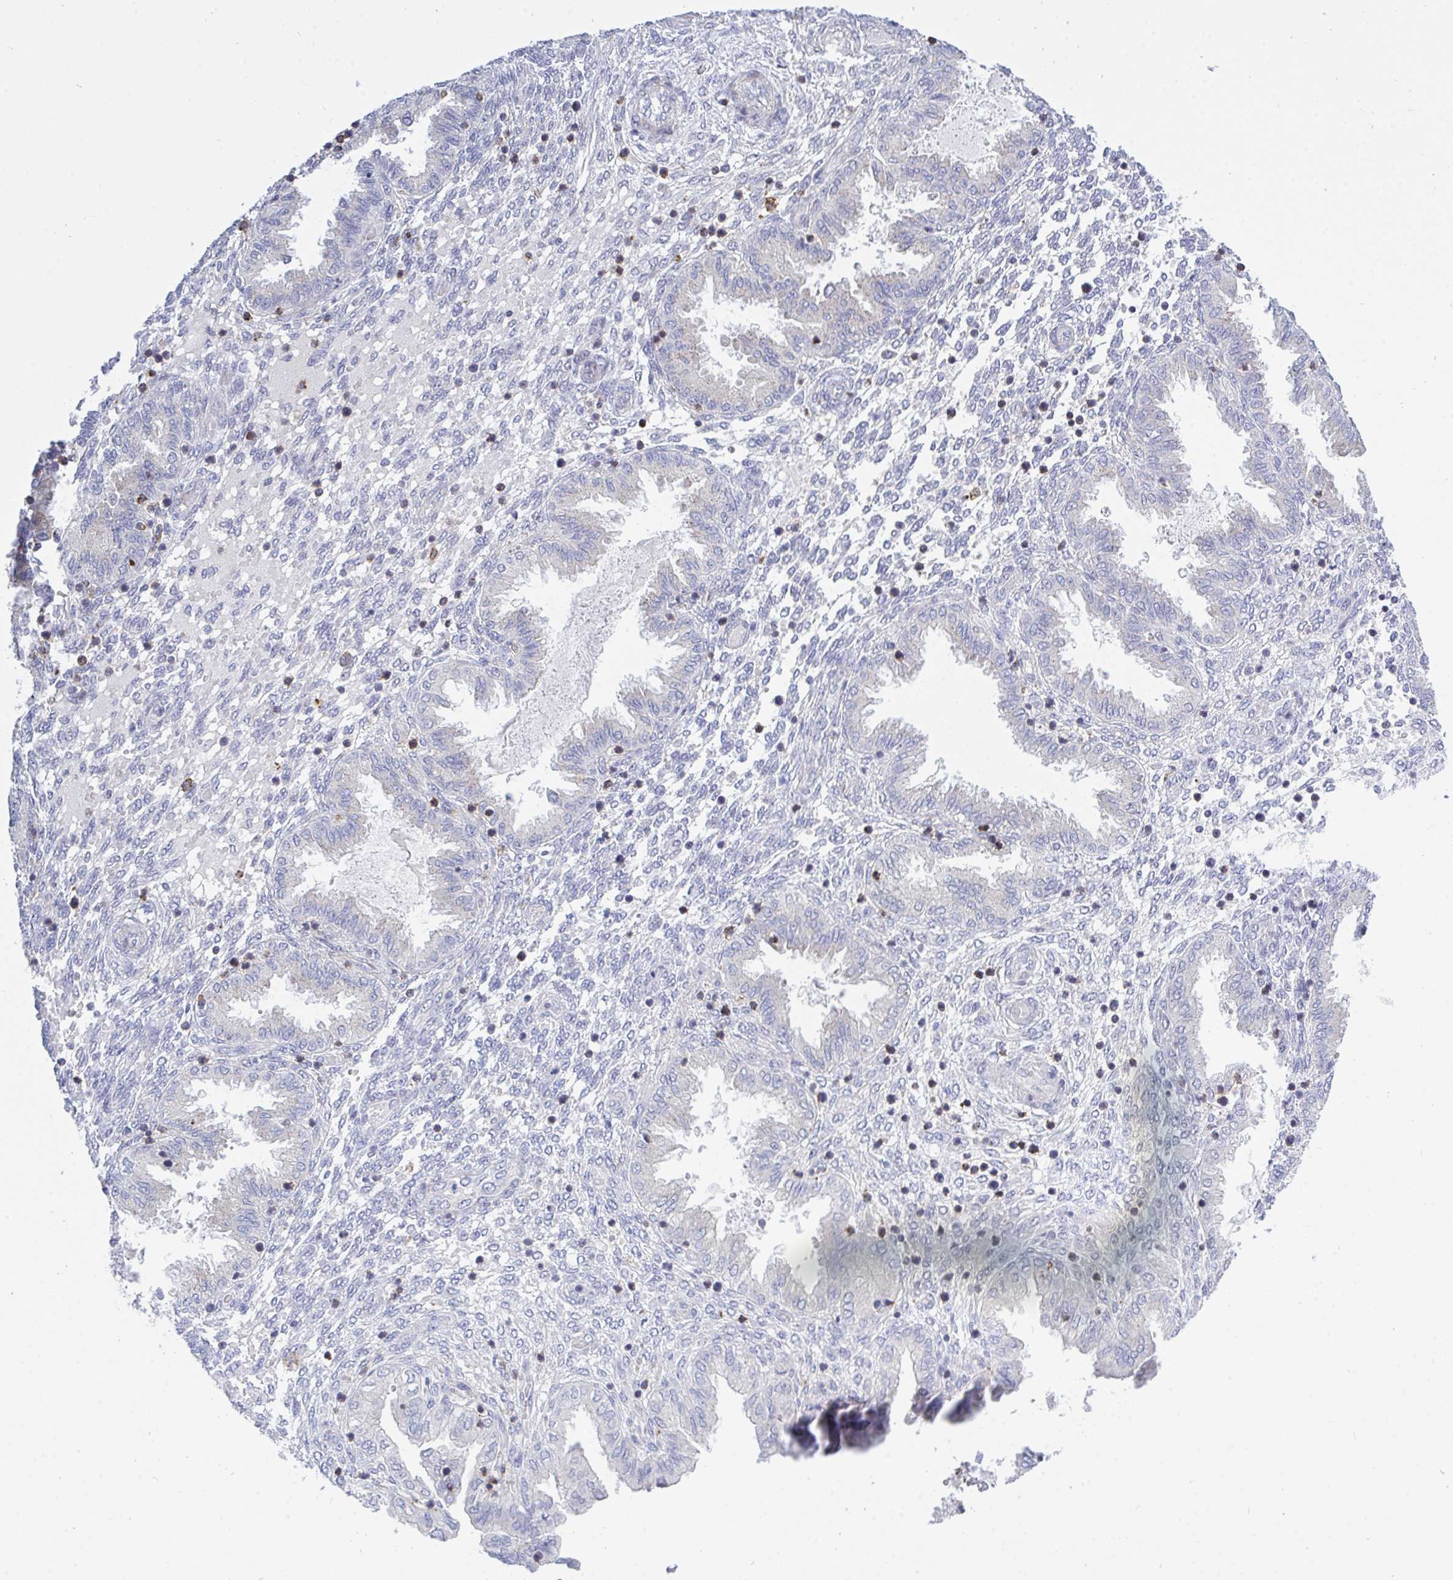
{"staining": {"intensity": "negative", "quantity": "none", "location": "none"}, "tissue": "endometrium", "cell_type": "Cells in endometrial stroma", "image_type": "normal", "snomed": [{"axis": "morphology", "description": "Normal tissue, NOS"}, {"axis": "topography", "description": "Endometrium"}], "caption": "The micrograph shows no significant positivity in cells in endometrial stroma of endometrium.", "gene": "FRMD3", "patient": {"sex": "female", "age": 33}}